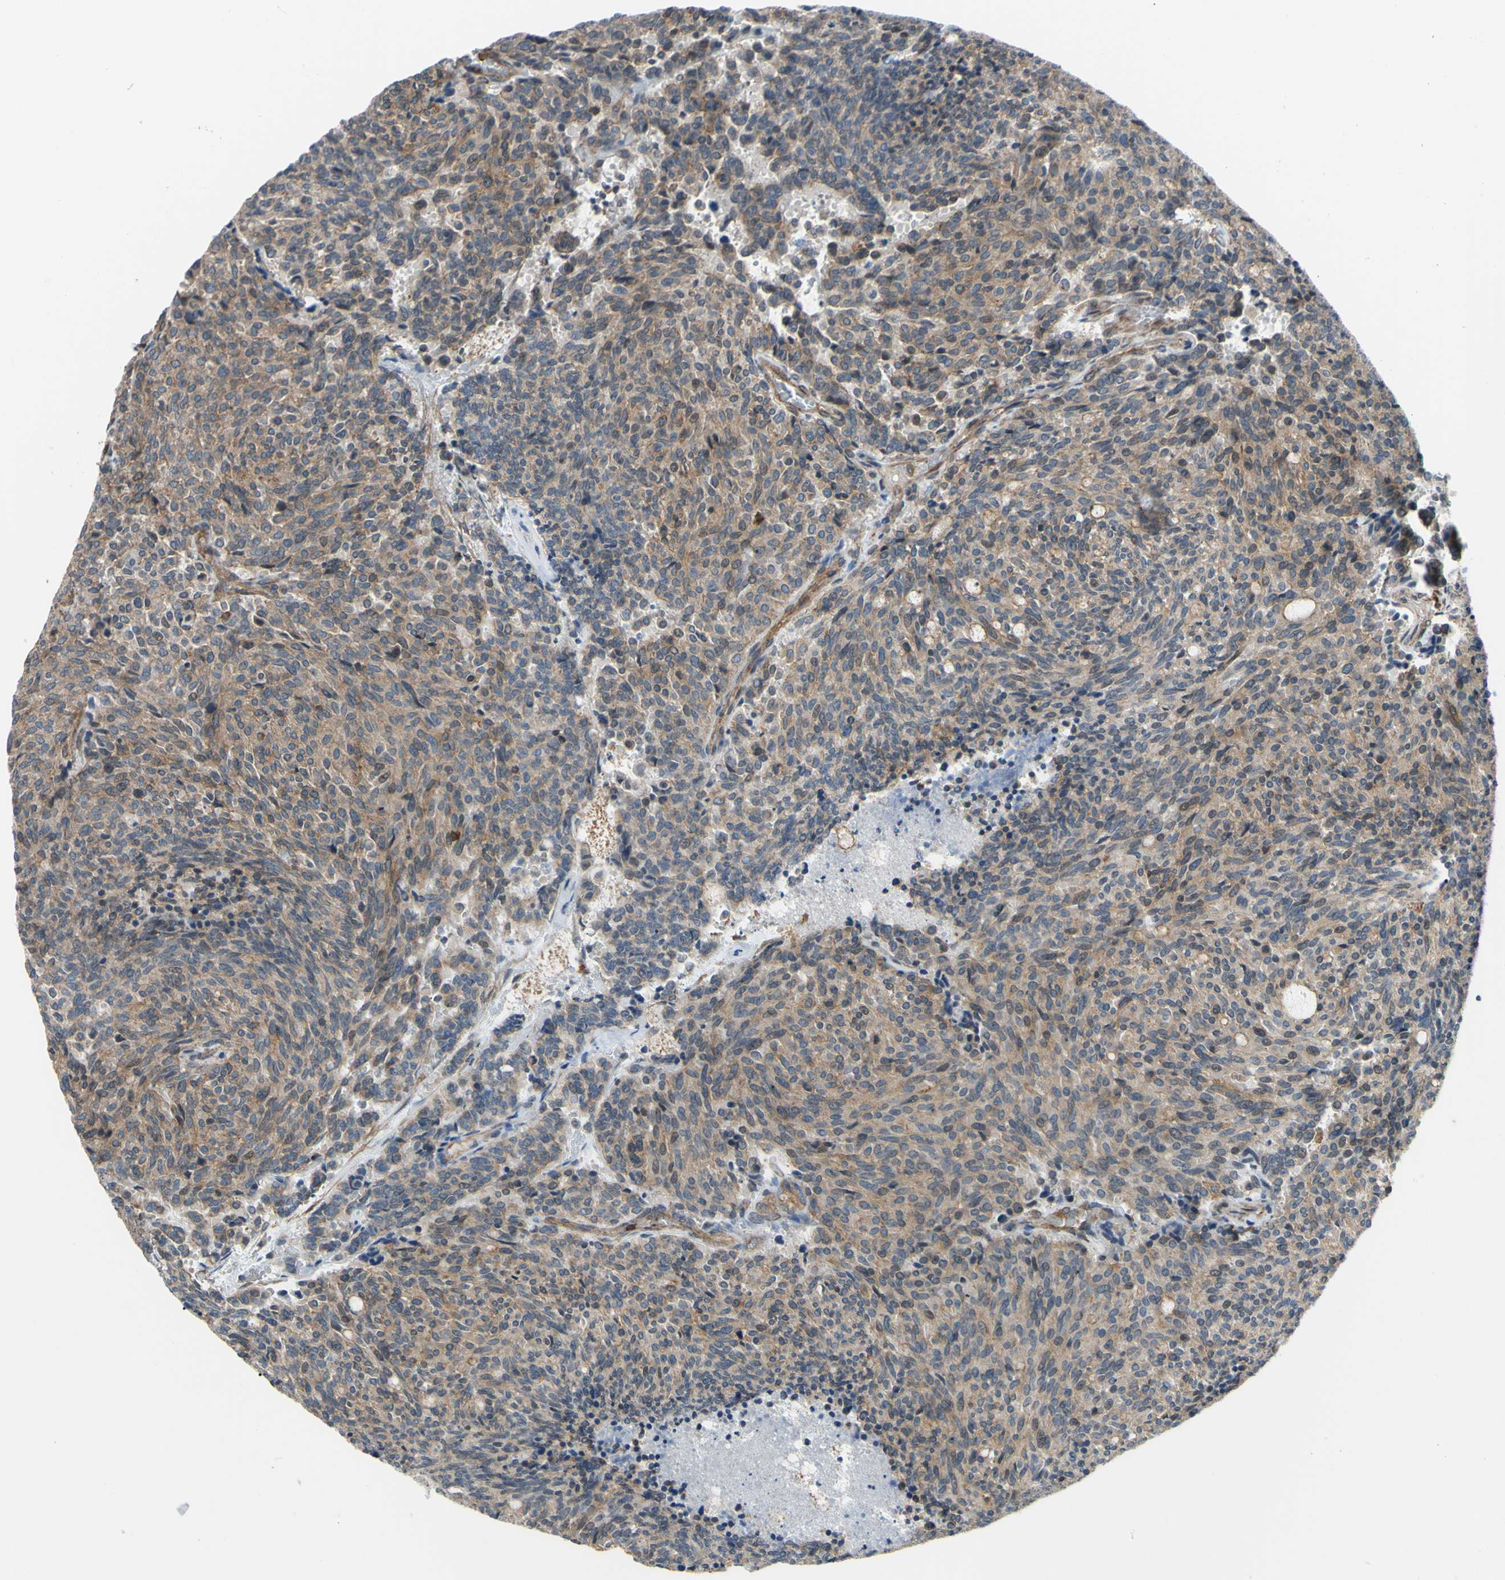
{"staining": {"intensity": "moderate", "quantity": "25%-75%", "location": "cytoplasmic/membranous"}, "tissue": "carcinoid", "cell_type": "Tumor cells", "image_type": "cancer", "snomed": [{"axis": "morphology", "description": "Carcinoid, malignant, NOS"}, {"axis": "topography", "description": "Pancreas"}], "caption": "Brown immunohistochemical staining in human carcinoid (malignant) shows moderate cytoplasmic/membranous expression in approximately 25%-75% of tumor cells.", "gene": "ADD3", "patient": {"sex": "female", "age": 54}}